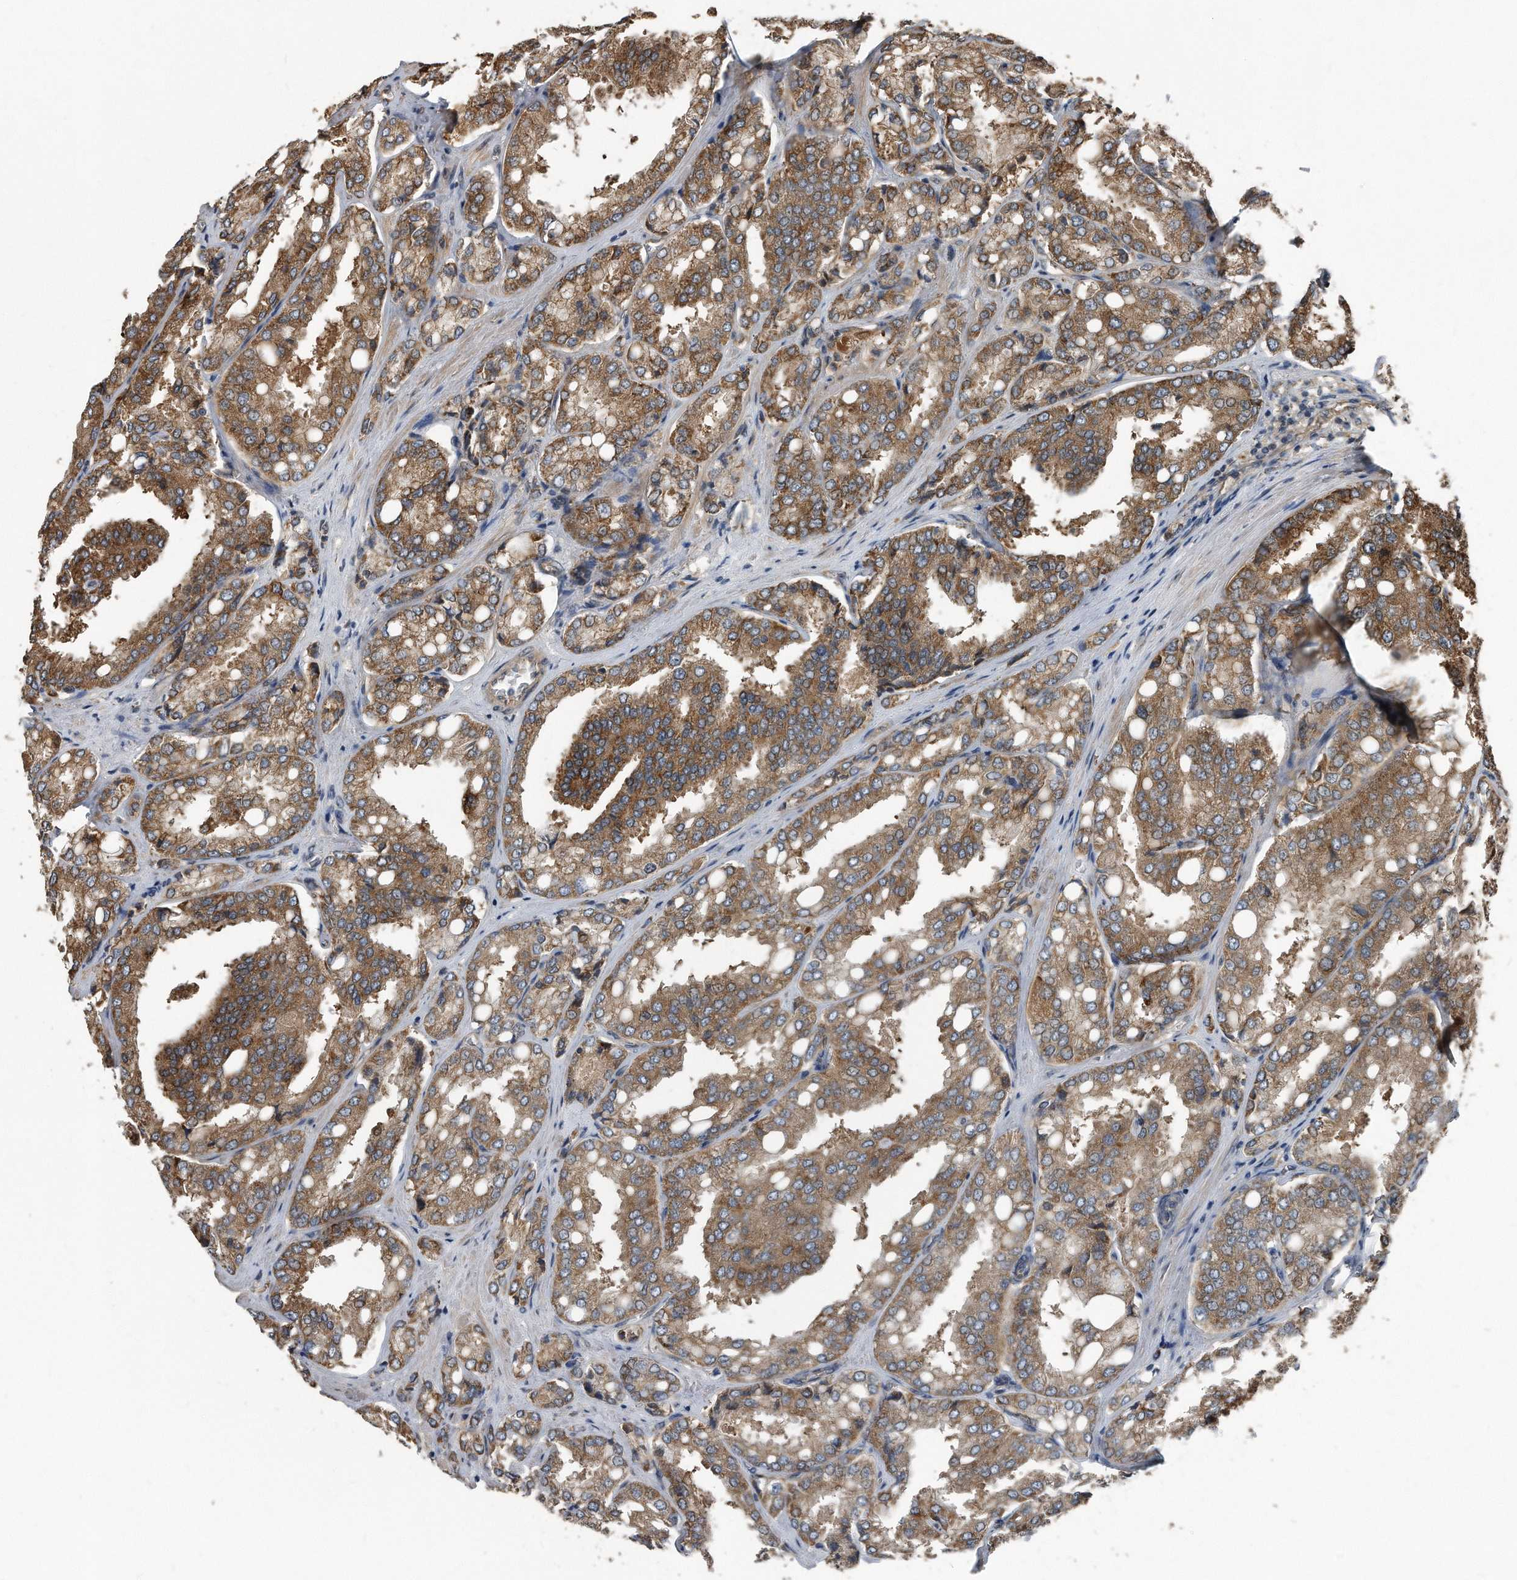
{"staining": {"intensity": "moderate", "quantity": ">75%", "location": "cytoplasmic/membranous"}, "tissue": "prostate cancer", "cell_type": "Tumor cells", "image_type": "cancer", "snomed": [{"axis": "morphology", "description": "Adenocarcinoma, High grade"}, {"axis": "topography", "description": "Prostate"}], "caption": "High-power microscopy captured an IHC image of prostate cancer (high-grade adenocarcinoma), revealing moderate cytoplasmic/membranous positivity in approximately >75% of tumor cells.", "gene": "FAM136A", "patient": {"sex": "male", "age": 50}}